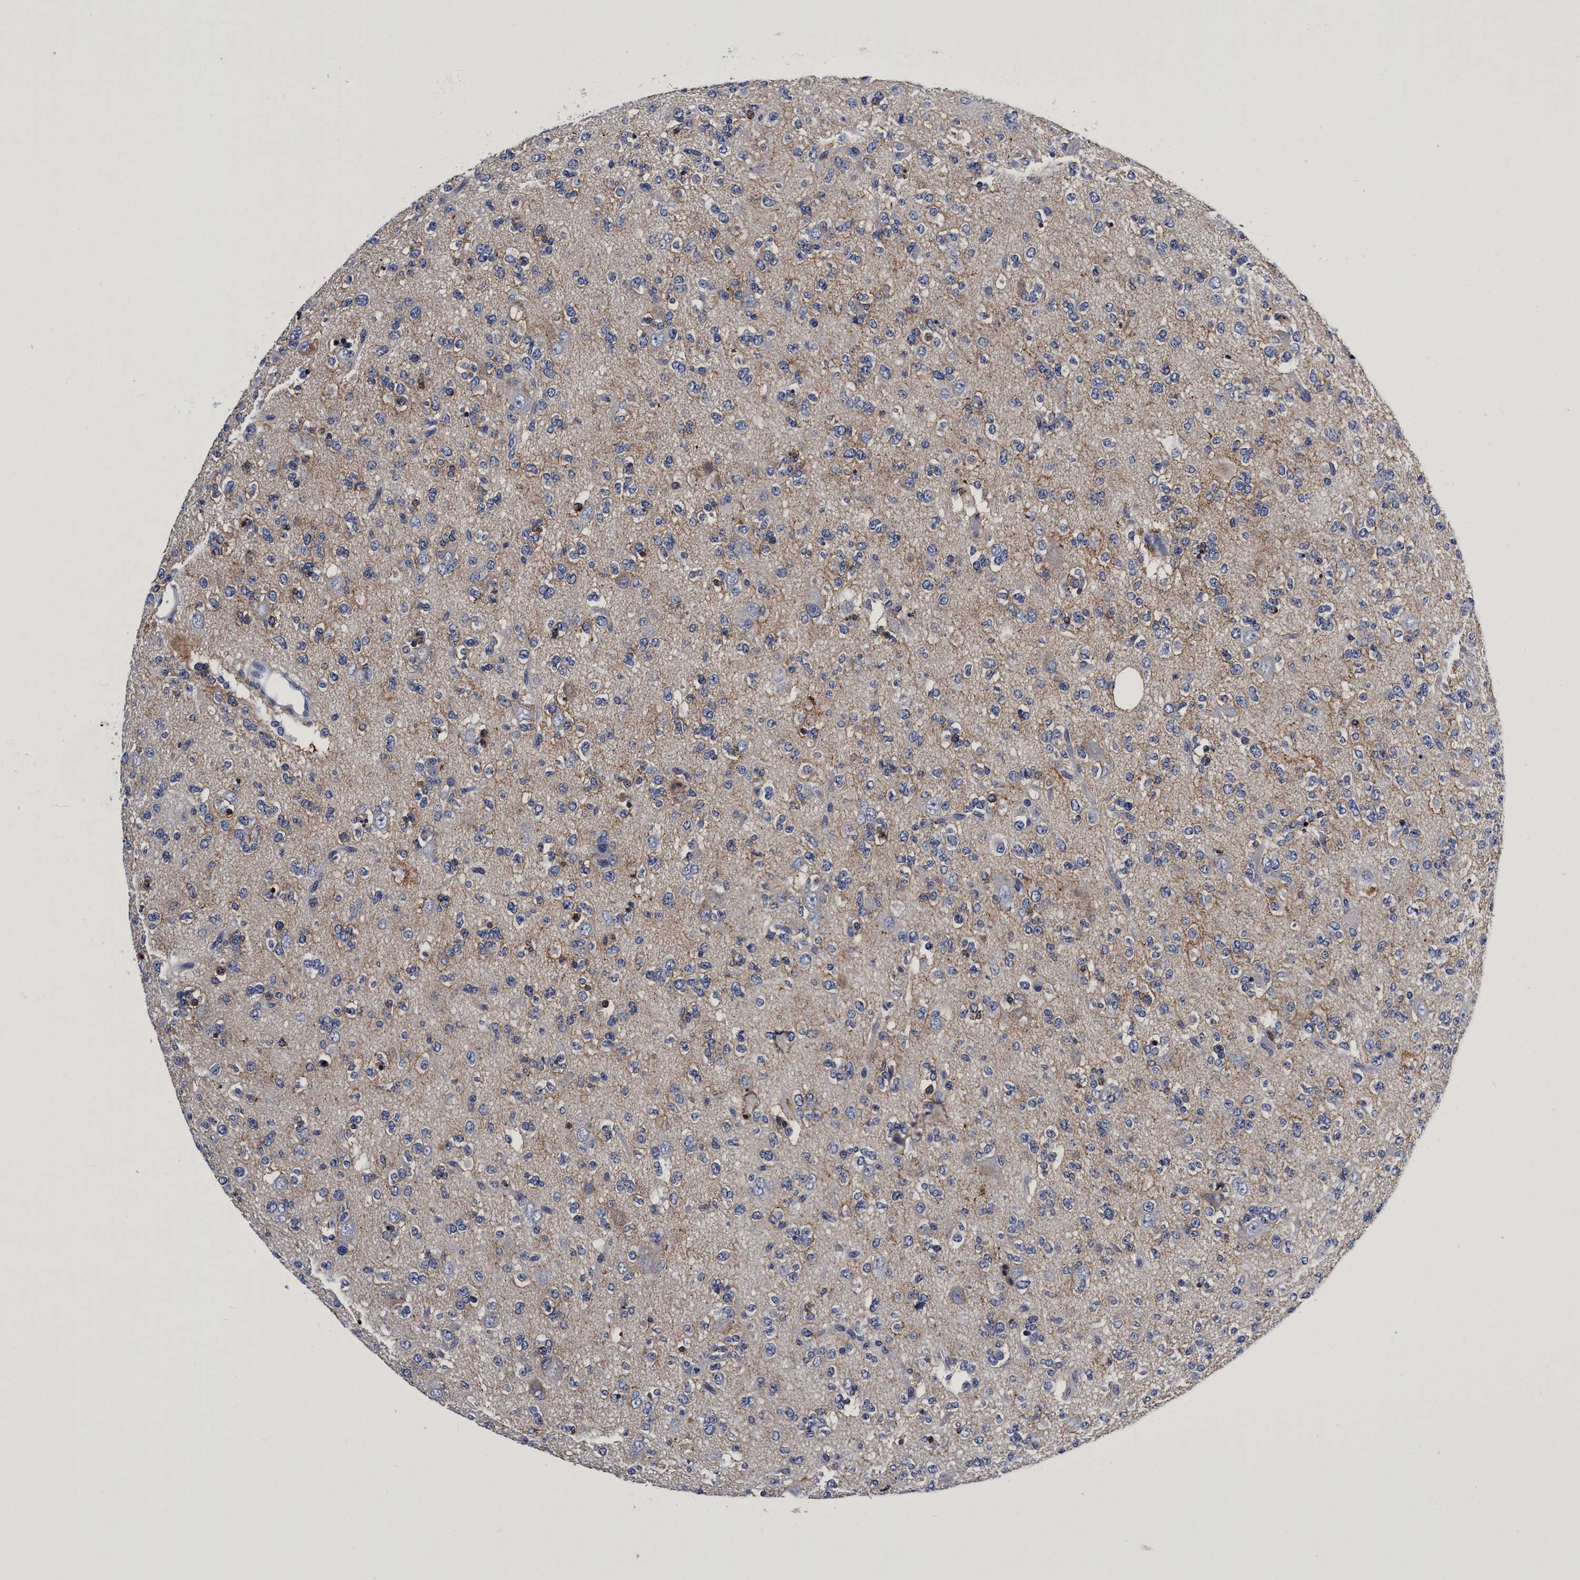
{"staining": {"intensity": "negative", "quantity": "none", "location": "none"}, "tissue": "glioma", "cell_type": "Tumor cells", "image_type": "cancer", "snomed": [{"axis": "morphology", "description": "Glioma, malignant, Low grade"}, {"axis": "topography", "description": "Brain"}], "caption": "Glioma was stained to show a protein in brown. There is no significant staining in tumor cells. (DAB (3,3'-diaminobenzidine) immunohistochemistry, high magnification).", "gene": "PLPPR1", "patient": {"sex": "male", "age": 38}}